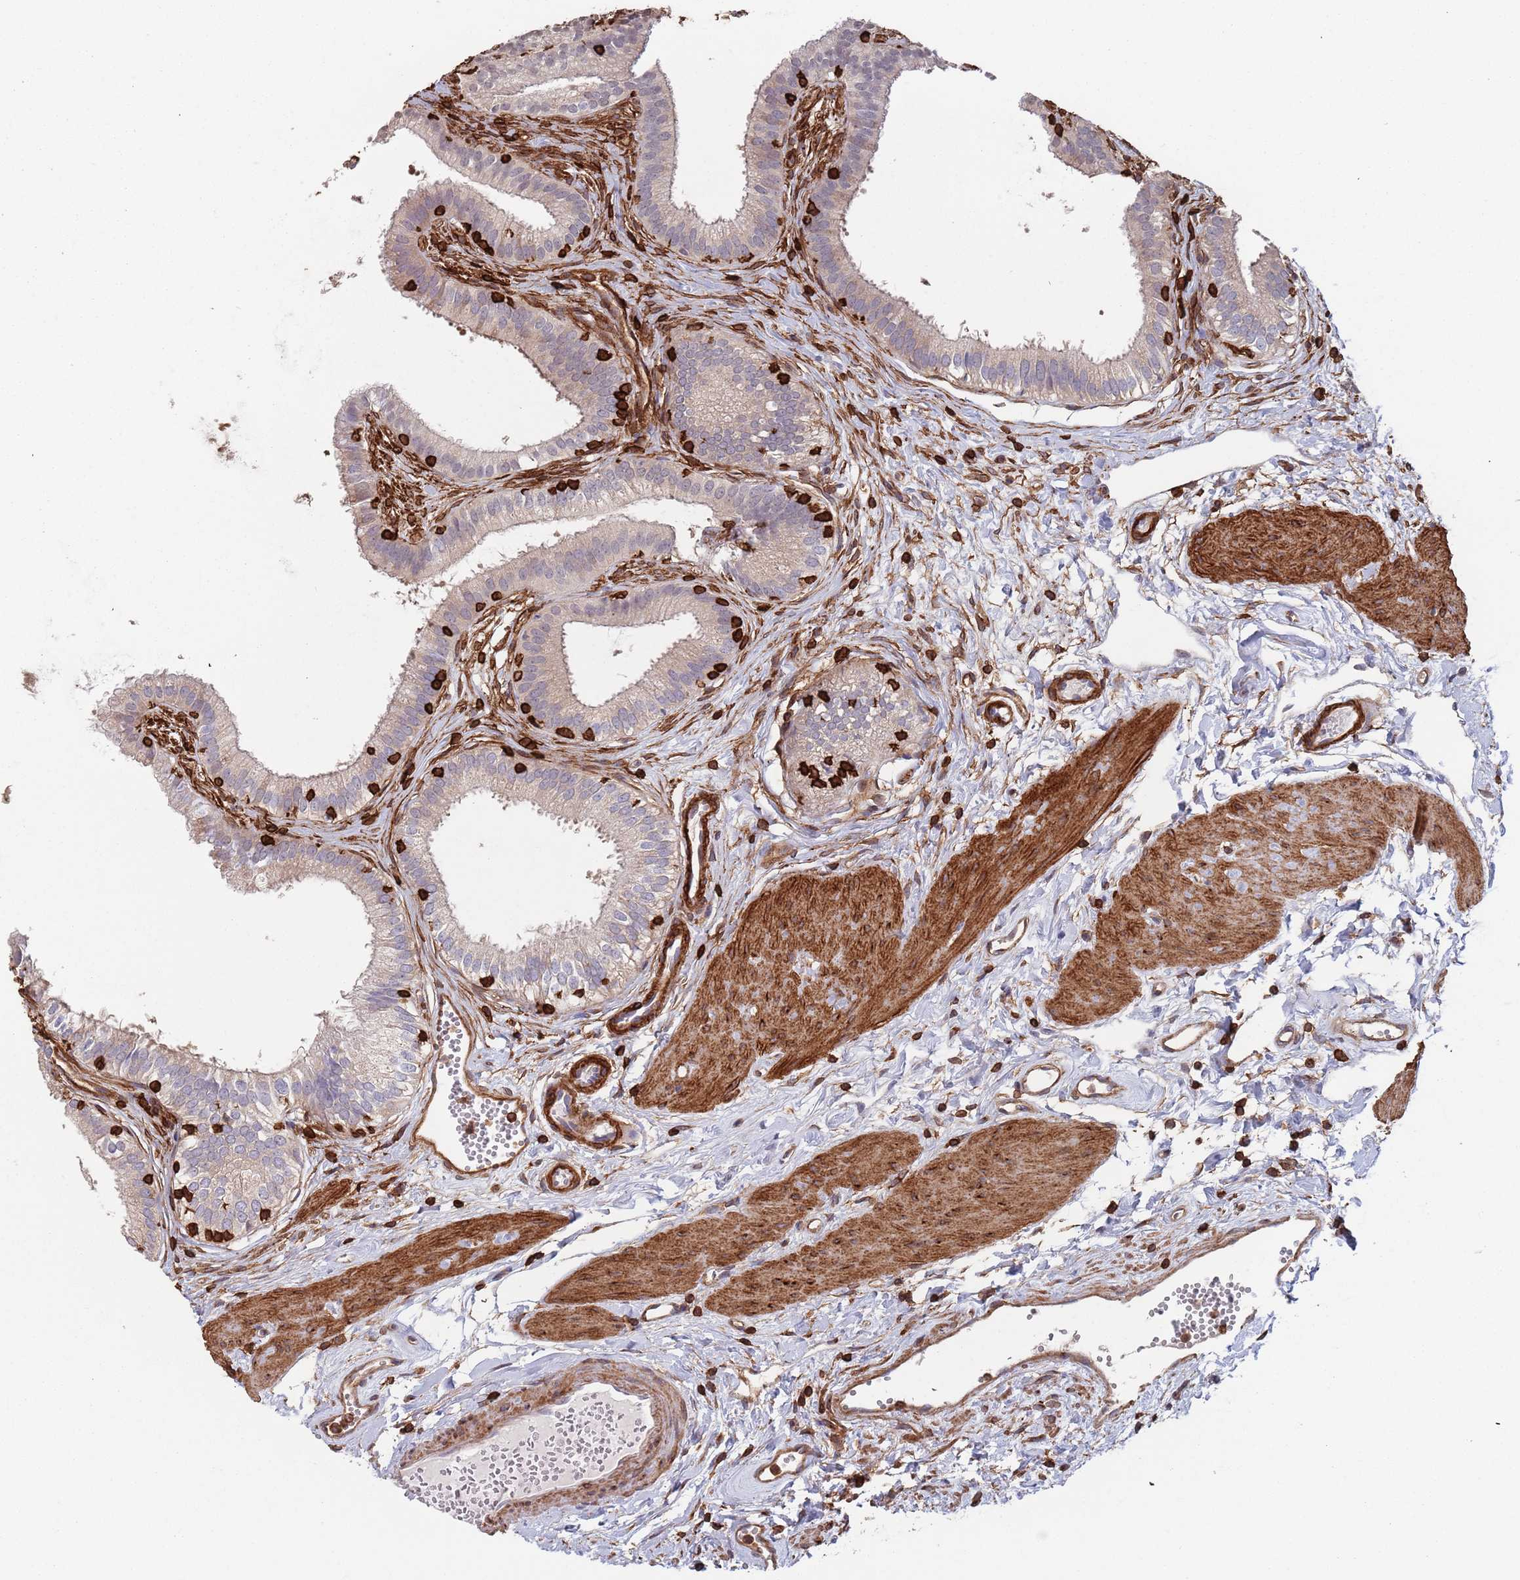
{"staining": {"intensity": "weak", "quantity": "25%-75%", "location": "cytoplasmic/membranous"}, "tissue": "gallbladder", "cell_type": "Glandular cells", "image_type": "normal", "snomed": [{"axis": "morphology", "description": "Normal tissue, NOS"}, {"axis": "topography", "description": "Gallbladder"}], "caption": "Gallbladder stained with a brown dye displays weak cytoplasmic/membranous positive staining in approximately 25%-75% of glandular cells.", "gene": "RNF144A", "patient": {"sex": "female", "age": 54}}